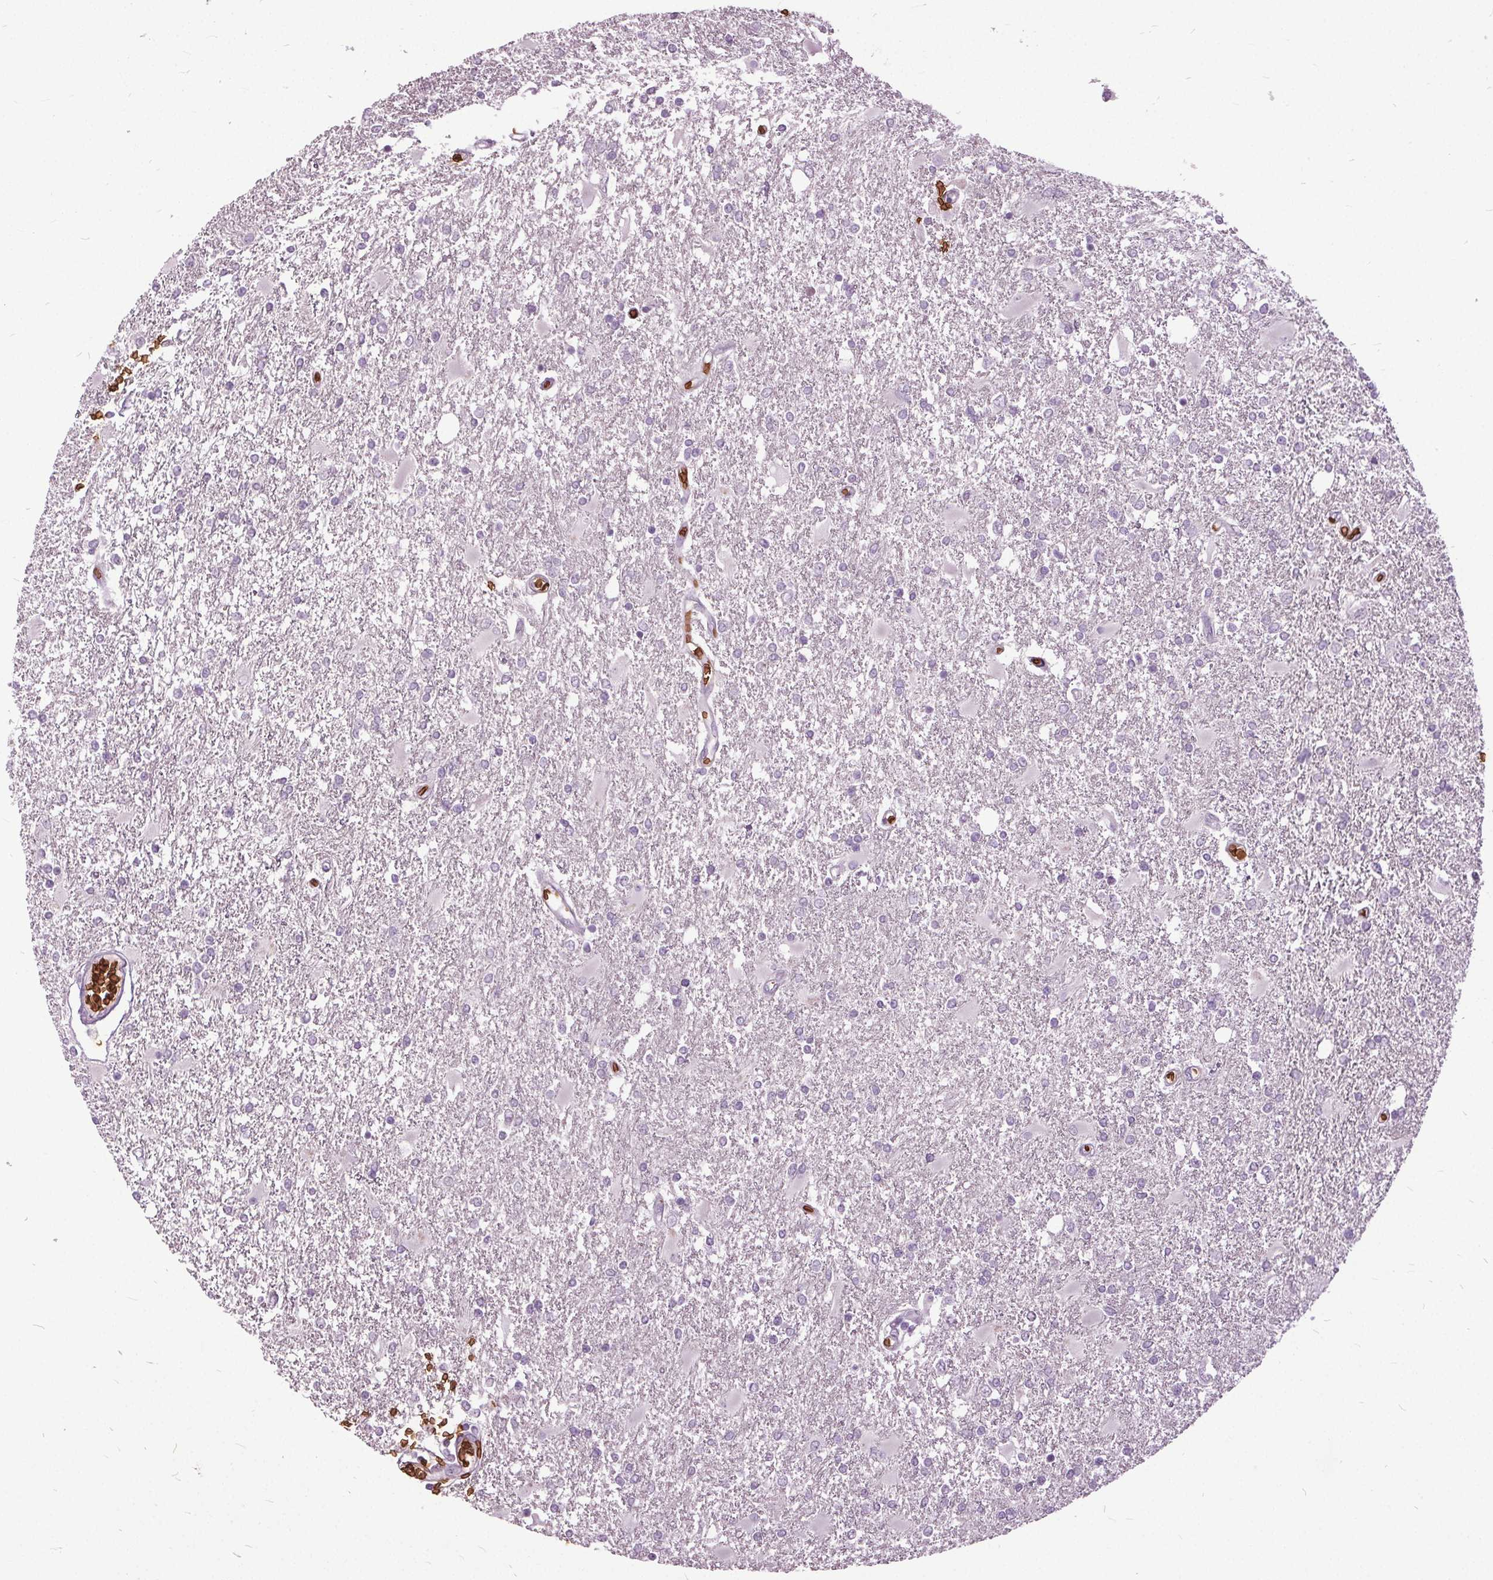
{"staining": {"intensity": "negative", "quantity": "none", "location": "none"}, "tissue": "glioma", "cell_type": "Tumor cells", "image_type": "cancer", "snomed": [{"axis": "morphology", "description": "Glioma, malignant, High grade"}, {"axis": "topography", "description": "Cerebral cortex"}], "caption": "This is an immunohistochemistry (IHC) histopathology image of human high-grade glioma (malignant). There is no positivity in tumor cells.", "gene": "SLC4A1", "patient": {"sex": "male", "age": 79}}